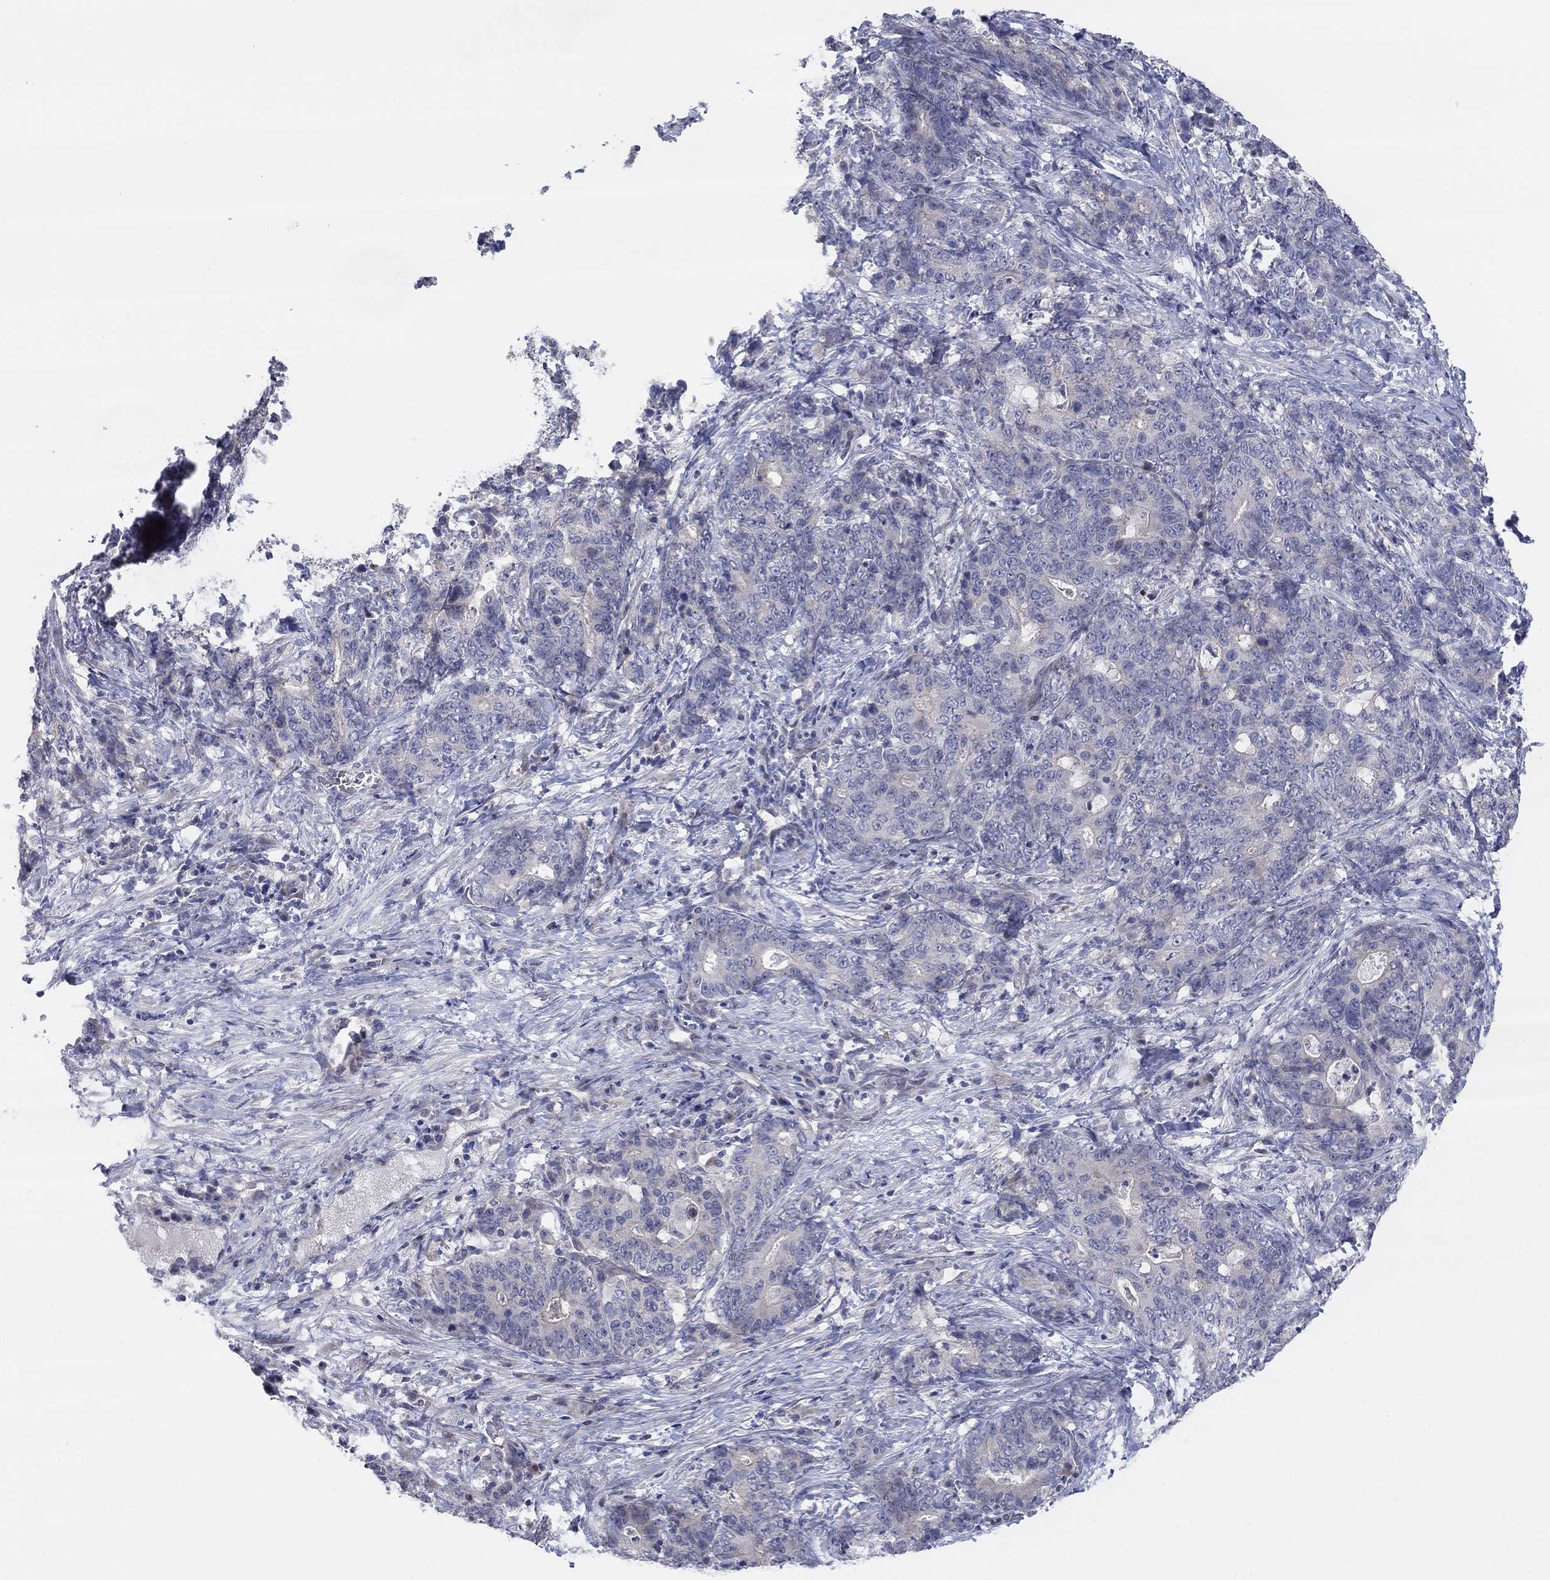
{"staining": {"intensity": "negative", "quantity": "none", "location": "none"}, "tissue": "stomach cancer", "cell_type": "Tumor cells", "image_type": "cancer", "snomed": [{"axis": "morphology", "description": "Normal tissue, NOS"}, {"axis": "morphology", "description": "Adenocarcinoma, NOS"}, {"axis": "topography", "description": "Stomach"}], "caption": "Immunohistochemistry of human stomach adenocarcinoma demonstrates no positivity in tumor cells. The staining is performed using DAB (3,3'-diaminobenzidine) brown chromogen with nuclei counter-stained in using hematoxylin.", "gene": "AMN1", "patient": {"sex": "female", "age": 64}}